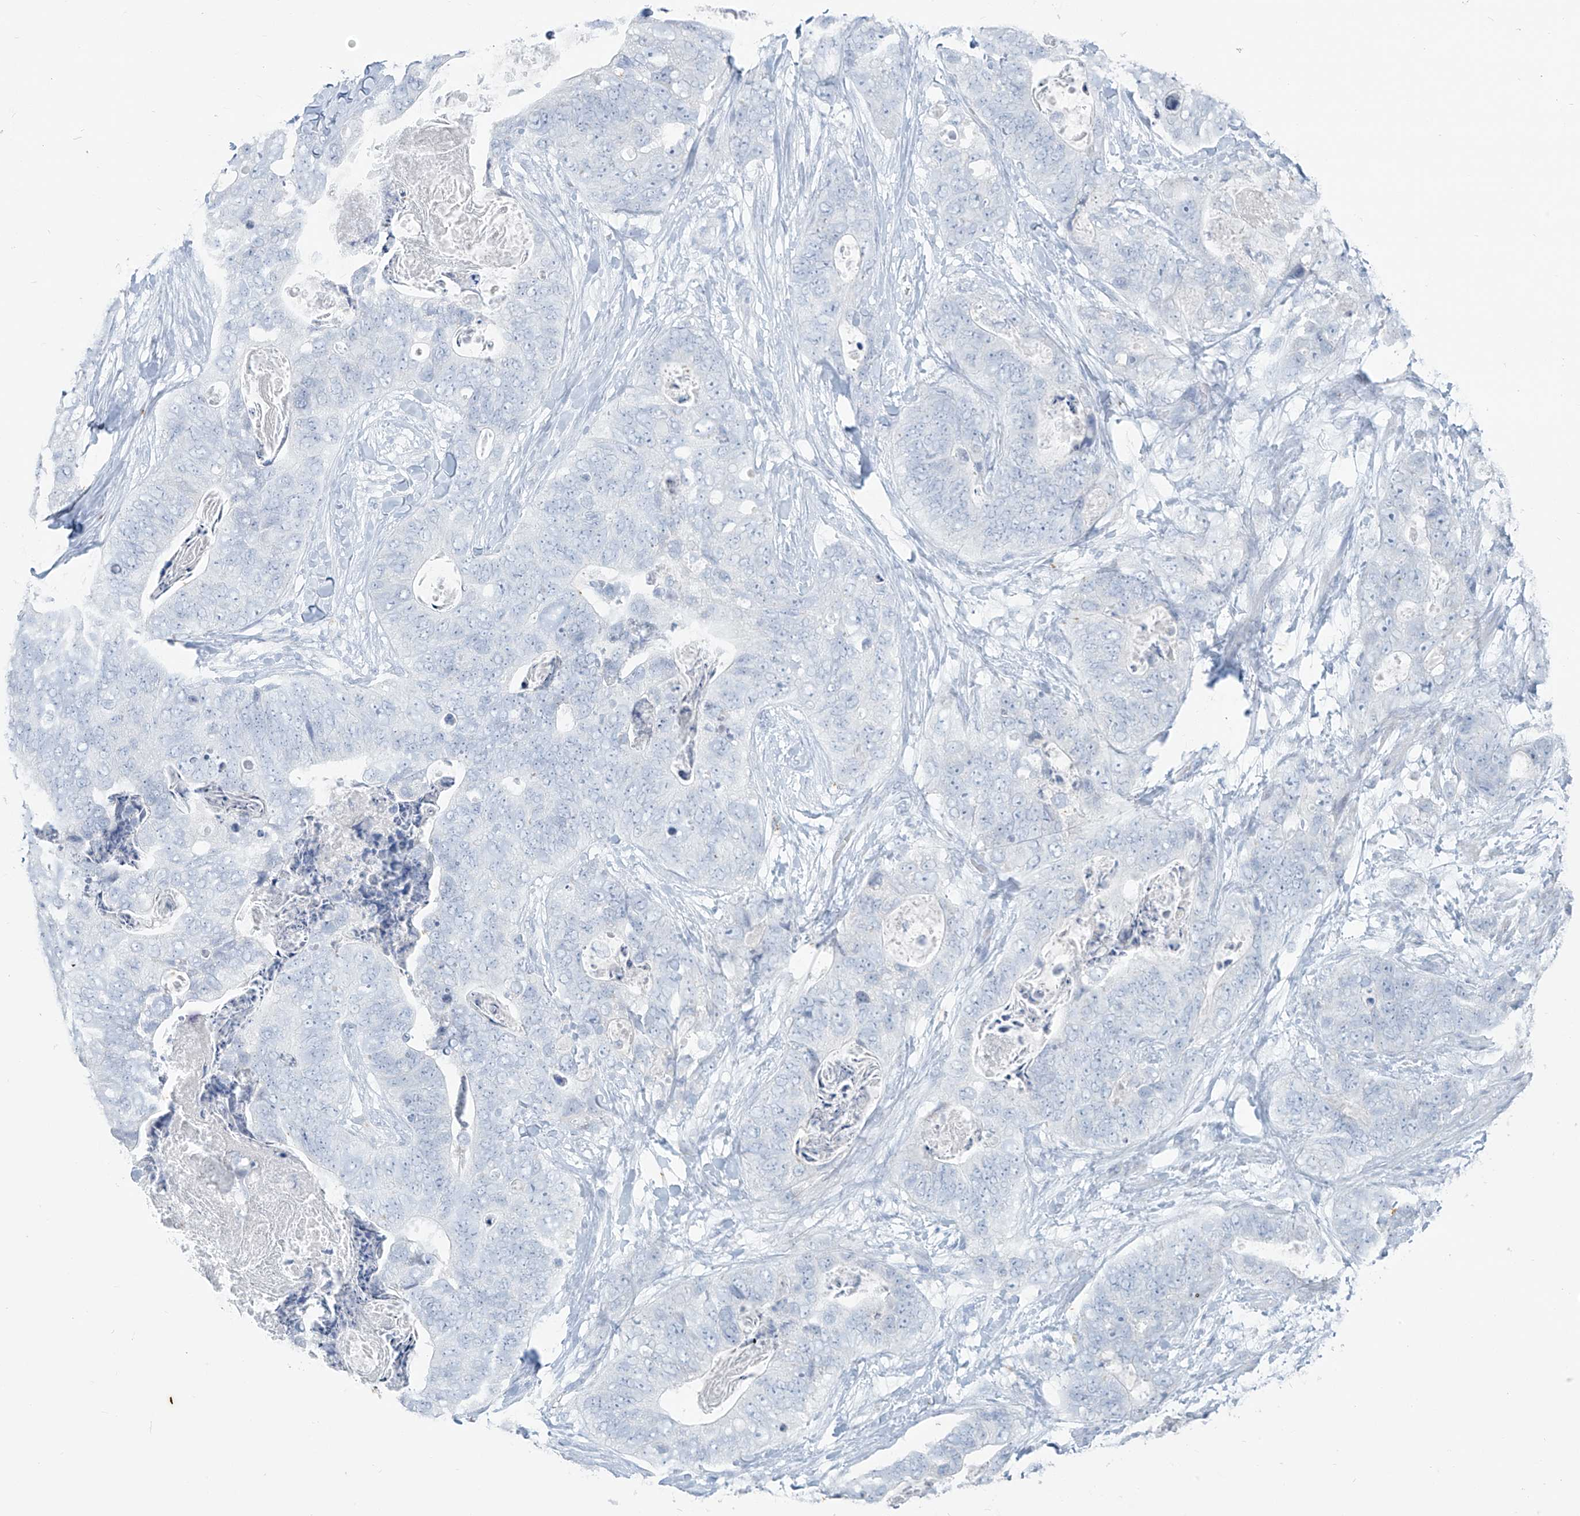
{"staining": {"intensity": "negative", "quantity": "none", "location": "none"}, "tissue": "stomach cancer", "cell_type": "Tumor cells", "image_type": "cancer", "snomed": [{"axis": "morphology", "description": "Adenocarcinoma, NOS"}, {"axis": "topography", "description": "Stomach"}], "caption": "Adenocarcinoma (stomach) was stained to show a protein in brown. There is no significant staining in tumor cells. Nuclei are stained in blue.", "gene": "CX3CR1", "patient": {"sex": "female", "age": 89}}